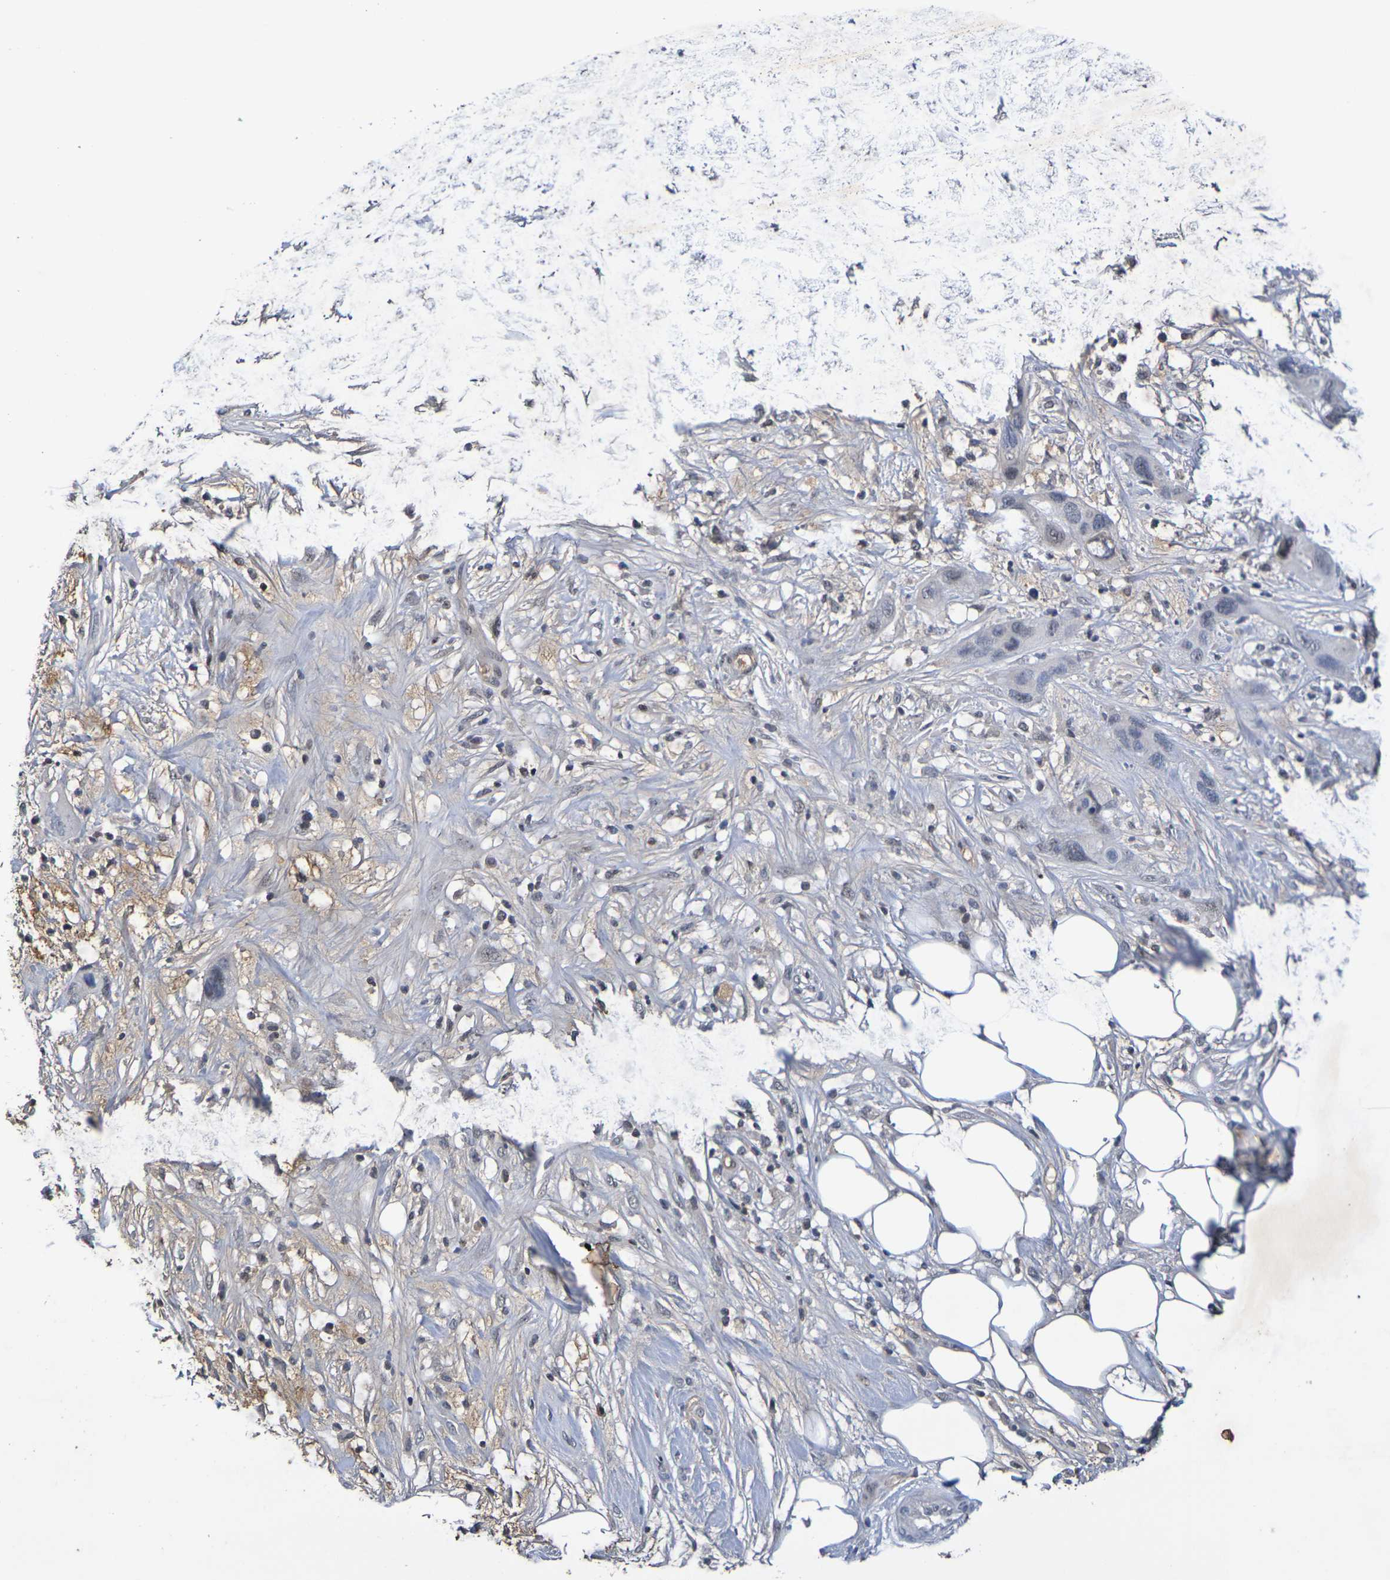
{"staining": {"intensity": "negative", "quantity": "none", "location": "none"}, "tissue": "pancreatic cancer", "cell_type": "Tumor cells", "image_type": "cancer", "snomed": [{"axis": "morphology", "description": "Adenocarcinoma, NOS"}, {"axis": "topography", "description": "Pancreas"}], "caption": "Histopathology image shows no significant protein staining in tumor cells of pancreatic cancer (adenocarcinoma).", "gene": "TERF2", "patient": {"sex": "female", "age": 71}}